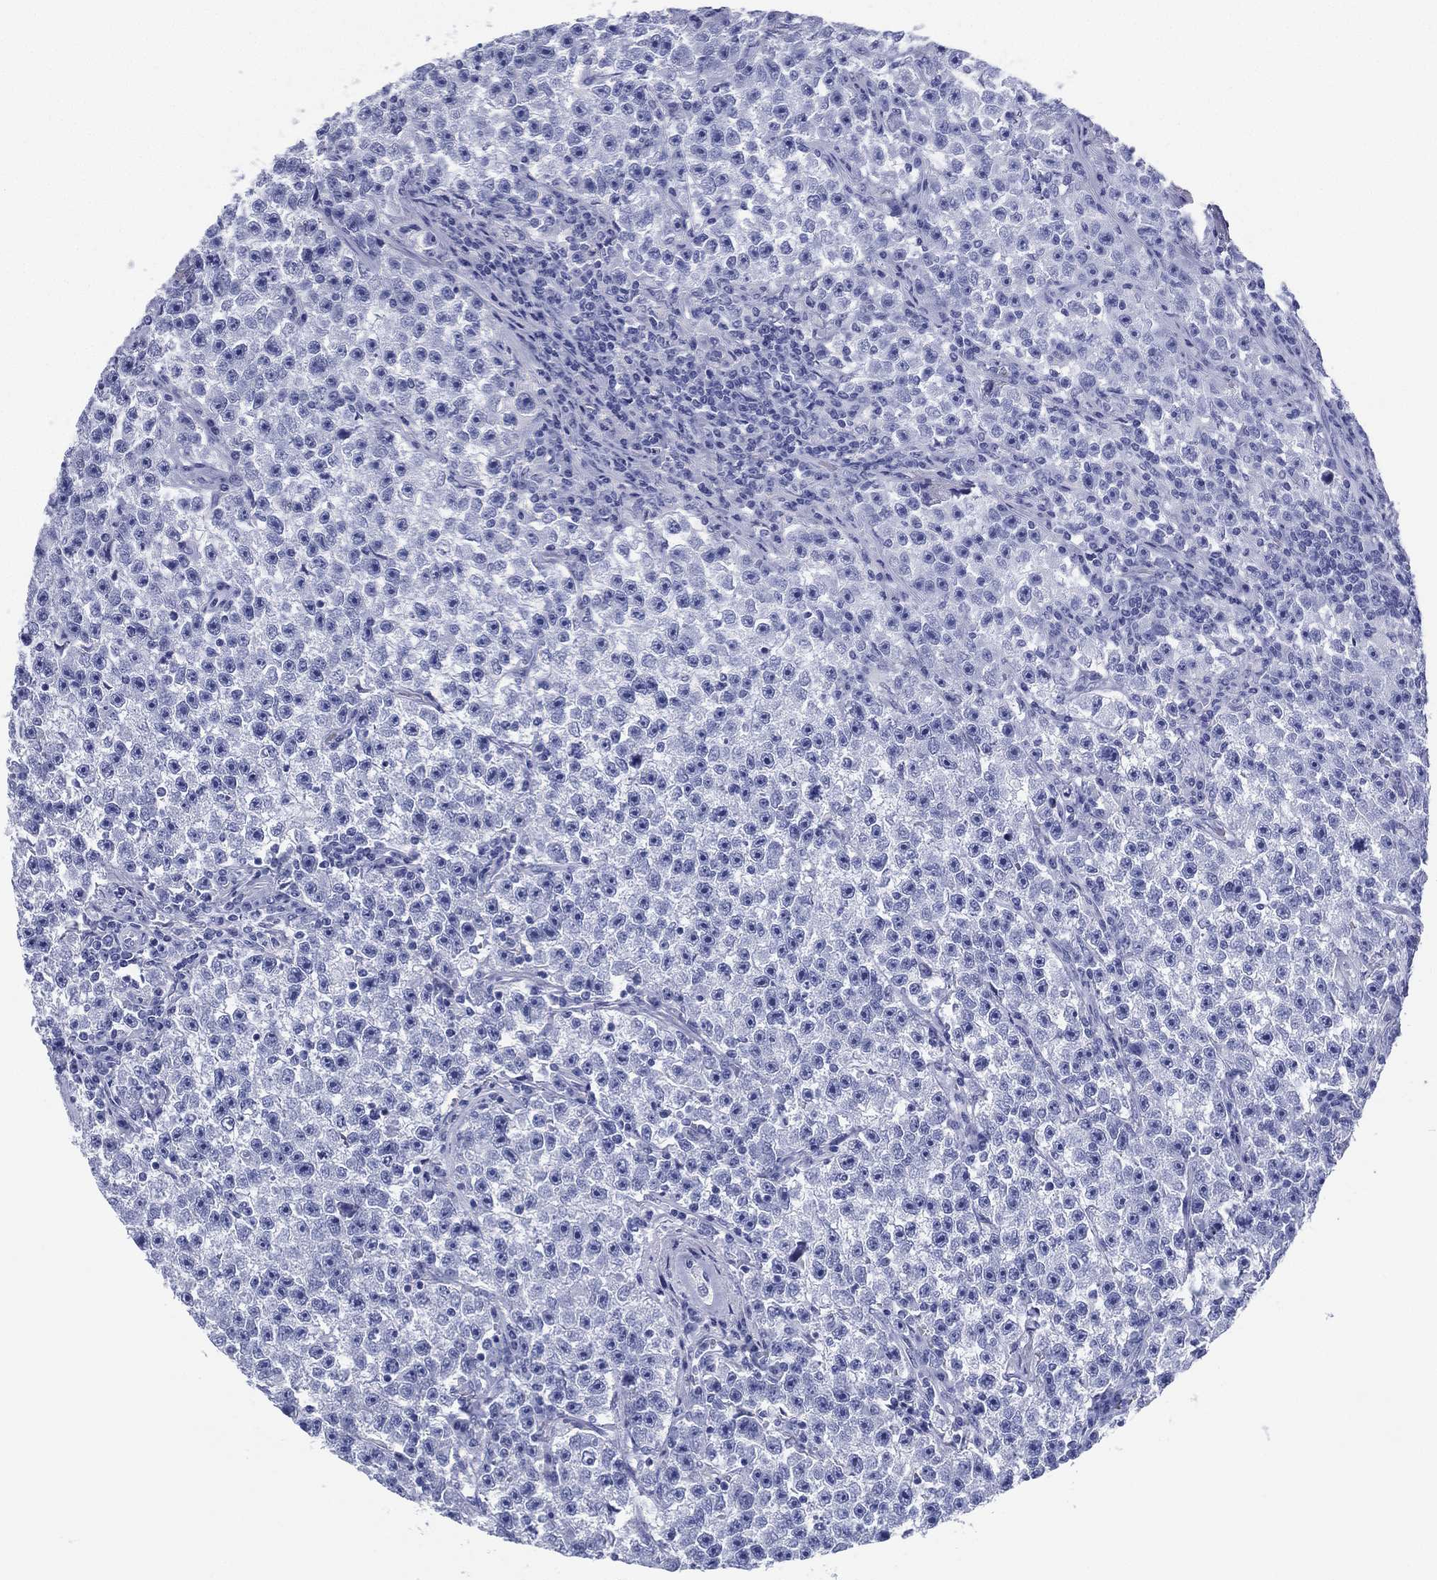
{"staining": {"intensity": "negative", "quantity": "none", "location": "none"}, "tissue": "testis cancer", "cell_type": "Tumor cells", "image_type": "cancer", "snomed": [{"axis": "morphology", "description": "Seminoma, NOS"}, {"axis": "topography", "description": "Testis"}], "caption": "DAB (3,3'-diaminobenzidine) immunohistochemical staining of human testis cancer reveals no significant positivity in tumor cells.", "gene": "RSPH4A", "patient": {"sex": "male", "age": 22}}